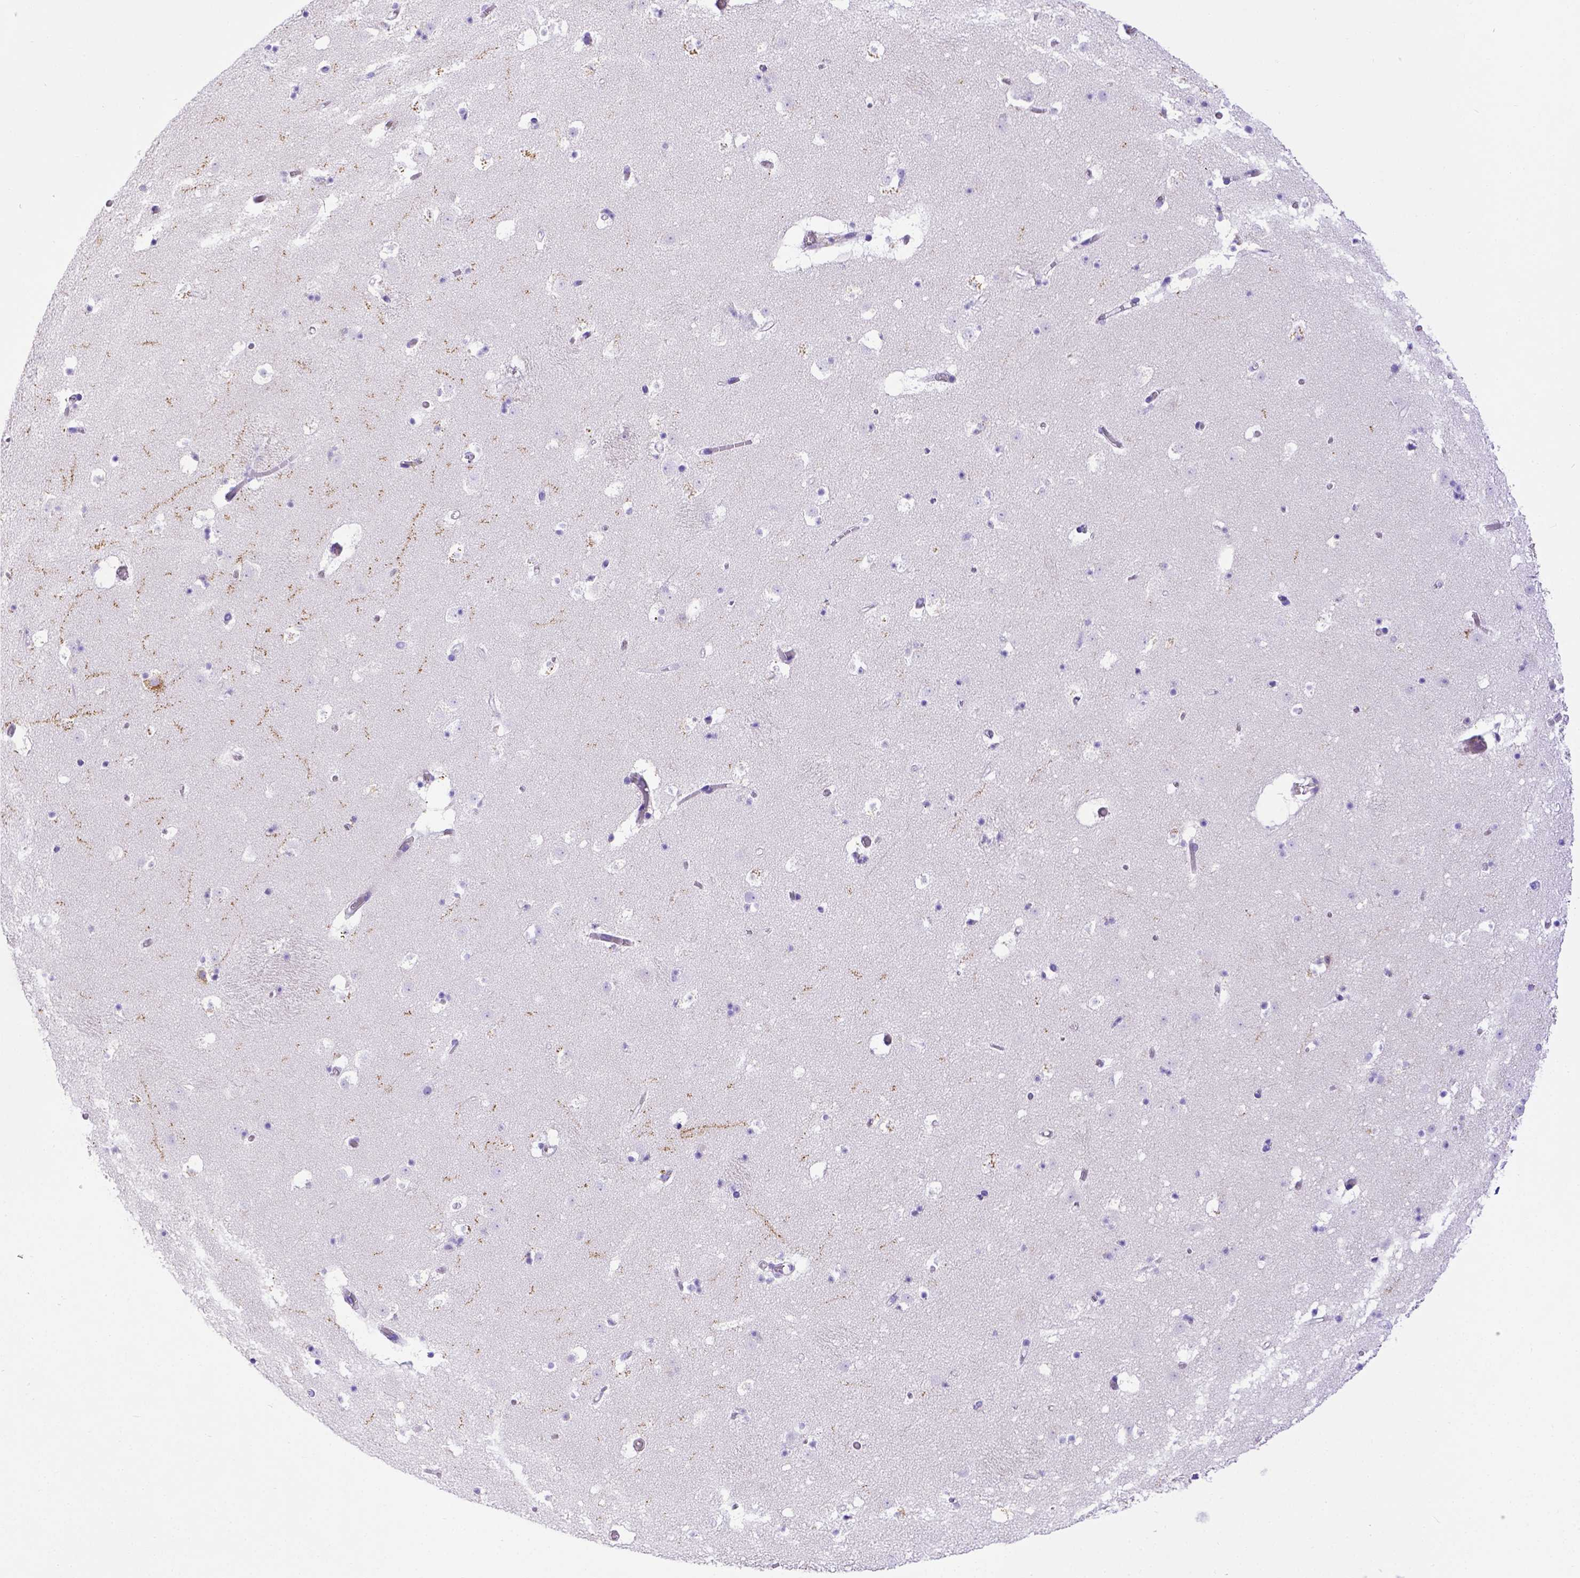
{"staining": {"intensity": "negative", "quantity": "none", "location": "none"}, "tissue": "caudate", "cell_type": "Glial cells", "image_type": "normal", "snomed": [{"axis": "morphology", "description": "Normal tissue, NOS"}, {"axis": "topography", "description": "Lateral ventricle wall"}], "caption": "Immunohistochemical staining of unremarkable human caudate shows no significant expression in glial cells.", "gene": "LRRC18", "patient": {"sex": "female", "age": 42}}